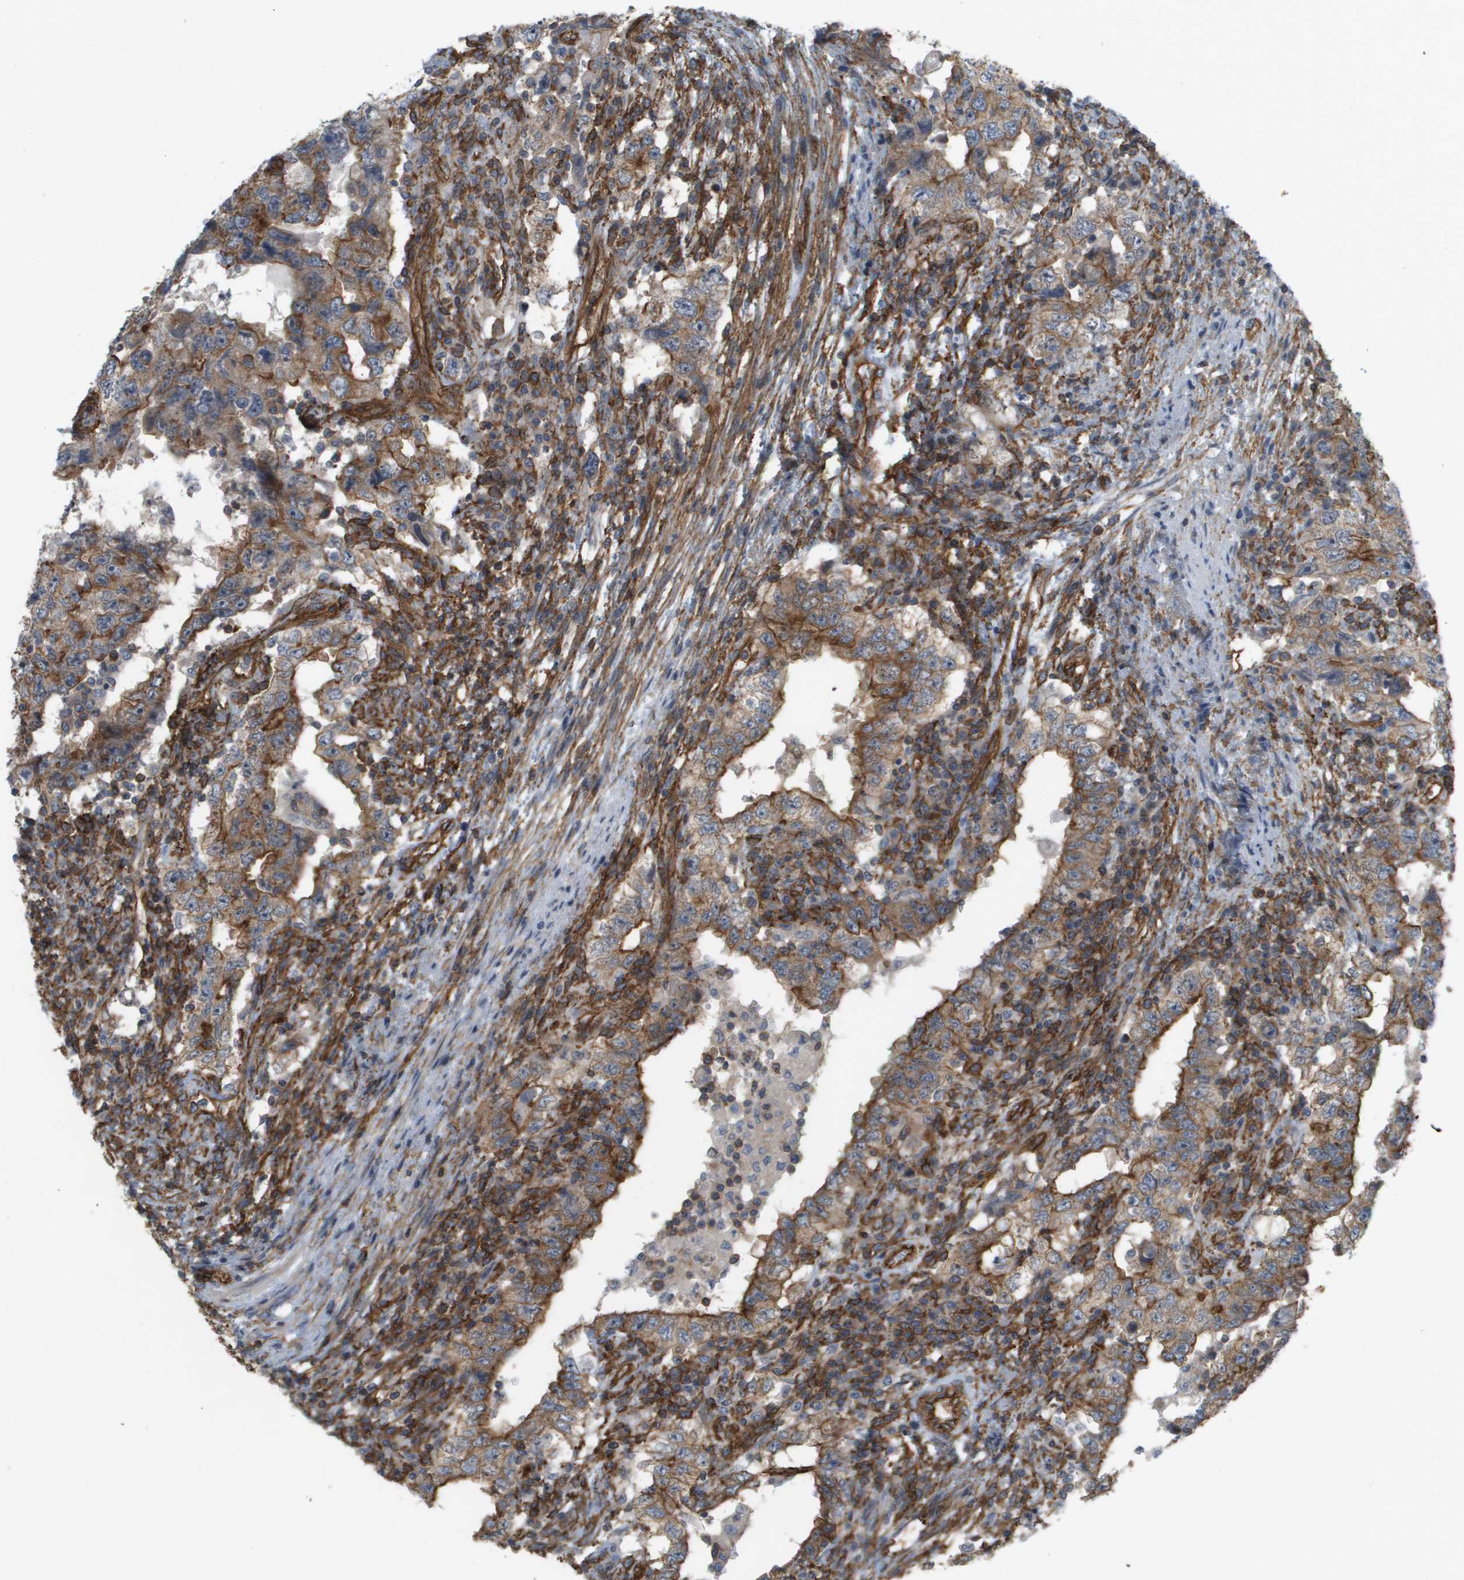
{"staining": {"intensity": "moderate", "quantity": ">75%", "location": "cytoplasmic/membranous"}, "tissue": "testis cancer", "cell_type": "Tumor cells", "image_type": "cancer", "snomed": [{"axis": "morphology", "description": "Carcinoma, Embryonal, NOS"}, {"axis": "topography", "description": "Testis"}], "caption": "IHC of human testis cancer (embryonal carcinoma) shows medium levels of moderate cytoplasmic/membranous expression in about >75% of tumor cells. The staining is performed using DAB (3,3'-diaminobenzidine) brown chromogen to label protein expression. The nuclei are counter-stained blue using hematoxylin.", "gene": "SGMS2", "patient": {"sex": "male", "age": 26}}